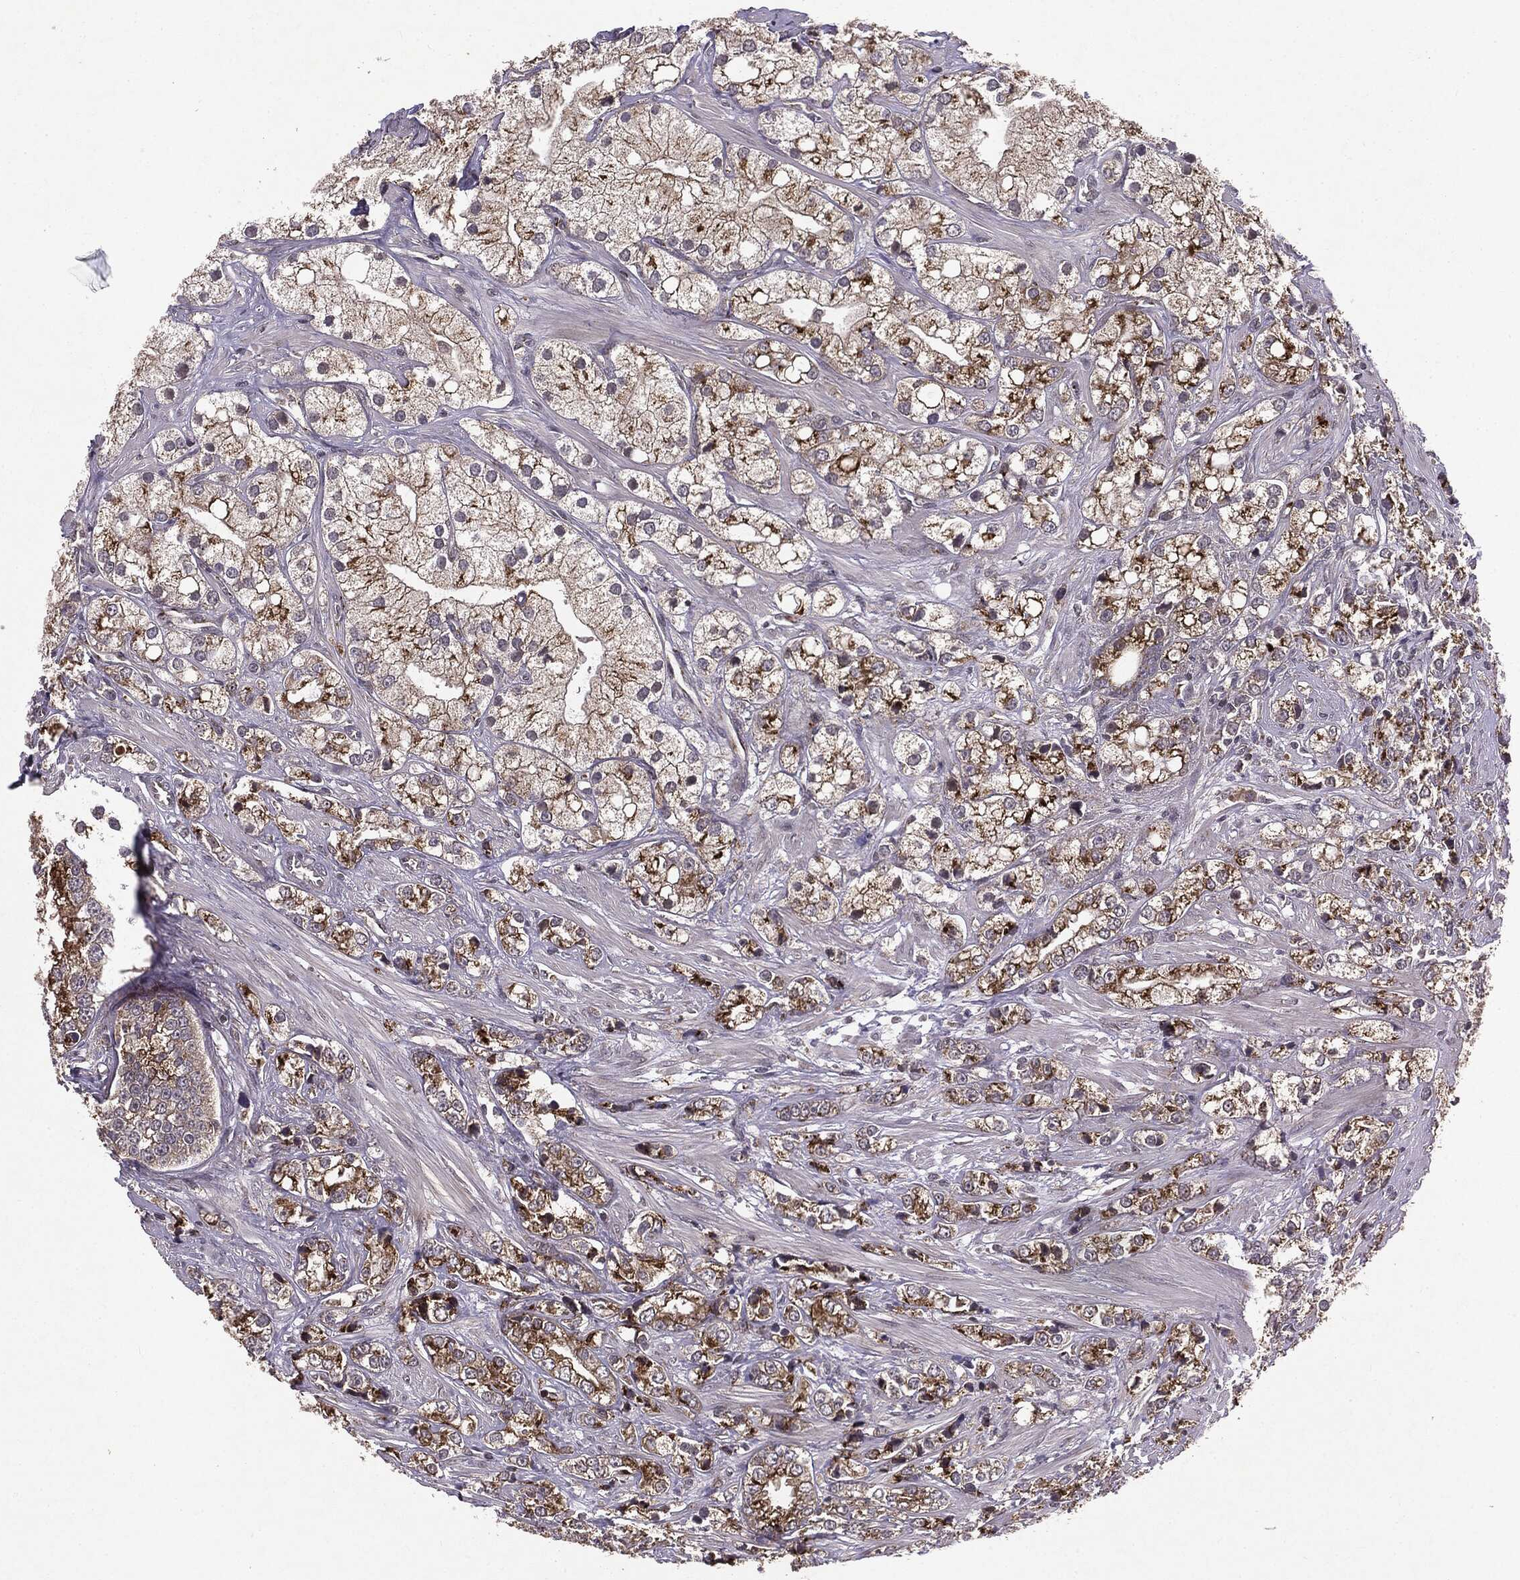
{"staining": {"intensity": "moderate", "quantity": "25%-75%", "location": "cytoplasmic/membranous"}, "tissue": "prostate cancer", "cell_type": "Tumor cells", "image_type": "cancer", "snomed": [{"axis": "morphology", "description": "Adenocarcinoma, NOS"}, {"axis": "topography", "description": "Prostate and seminal vesicle, NOS"}, {"axis": "topography", "description": "Prostate"}], "caption": "This is a photomicrograph of IHC staining of prostate cancer (adenocarcinoma), which shows moderate expression in the cytoplasmic/membranous of tumor cells.", "gene": "PLPPR2", "patient": {"sex": "male", "age": 79}}